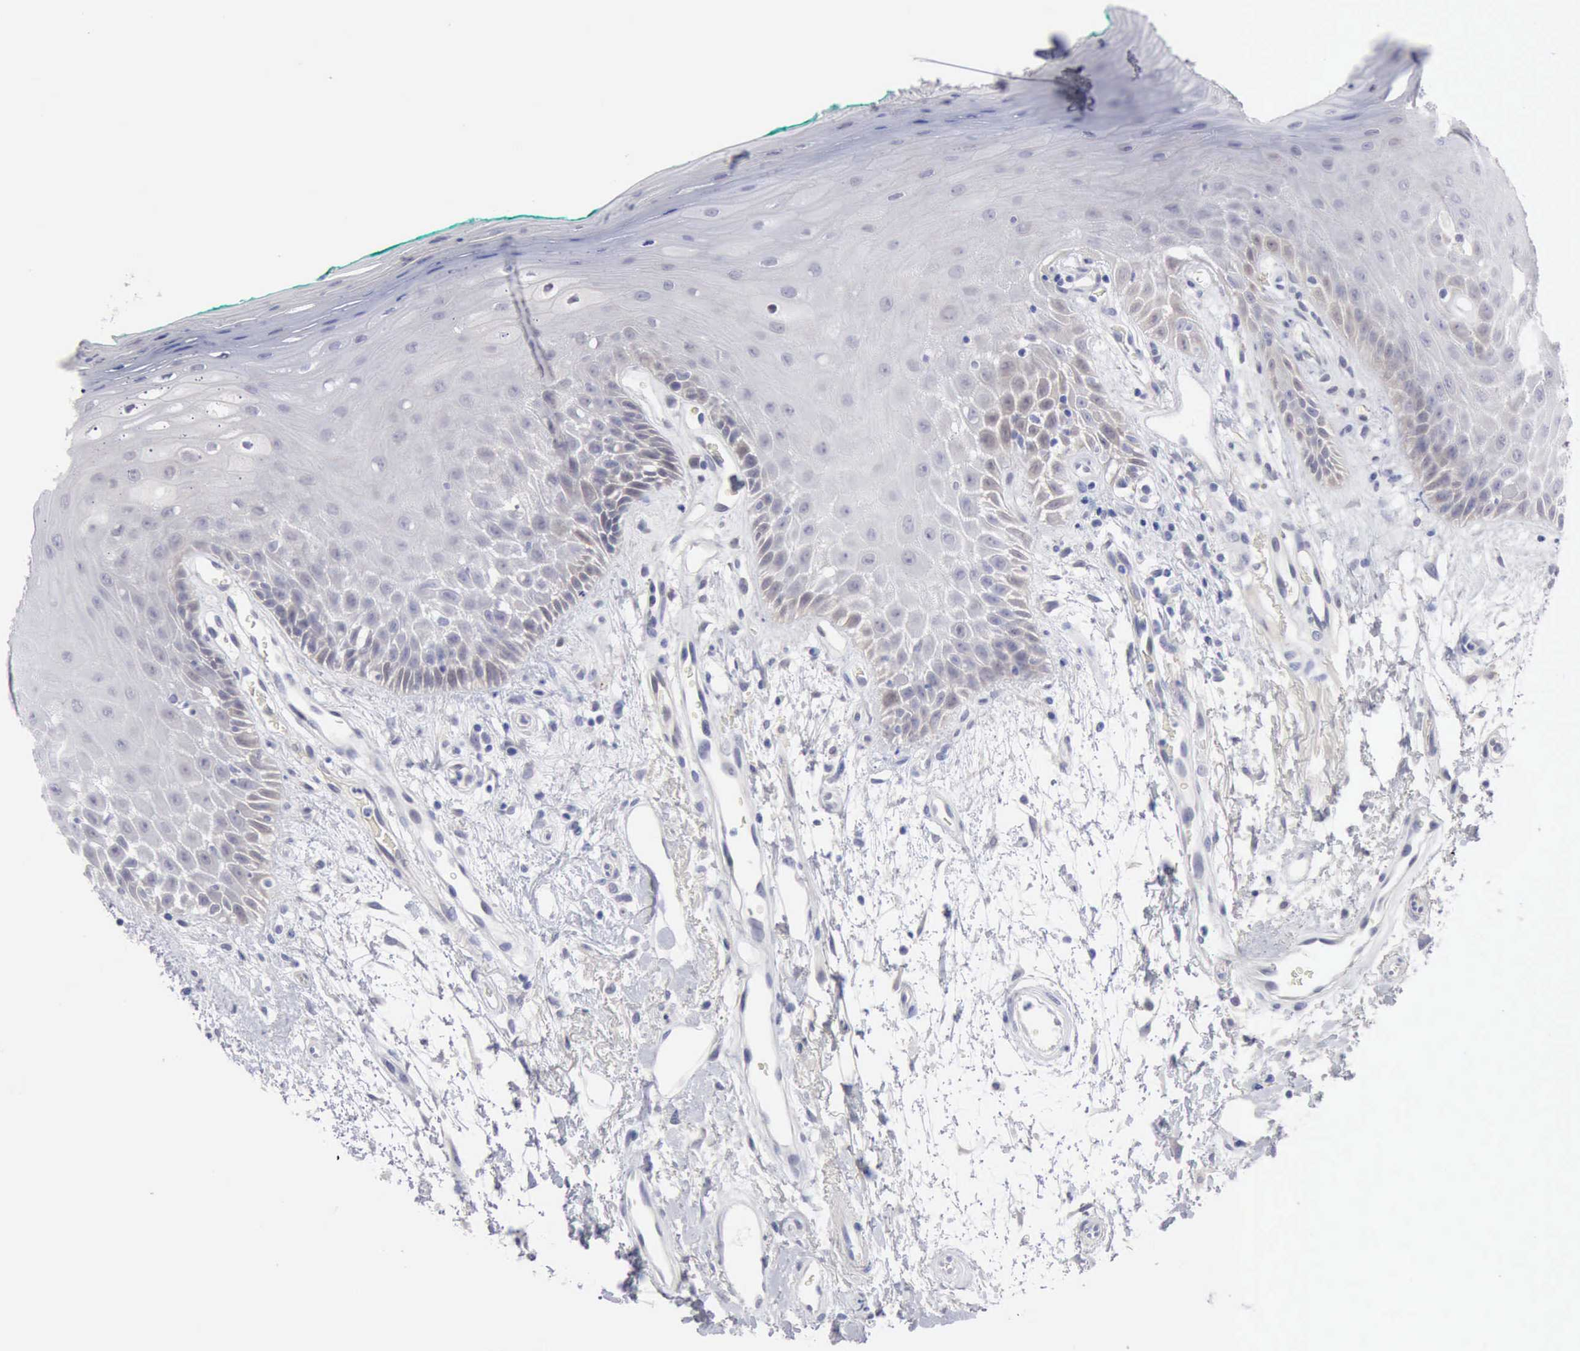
{"staining": {"intensity": "weak", "quantity": "<25%", "location": "cytoplasmic/membranous,nuclear"}, "tissue": "oral mucosa", "cell_type": "Squamous epithelial cells", "image_type": "normal", "snomed": [{"axis": "morphology", "description": "Normal tissue, NOS"}, {"axis": "morphology", "description": "Squamous cell carcinoma, NOS"}, {"axis": "topography", "description": "Skeletal muscle"}, {"axis": "topography", "description": "Oral tissue"}, {"axis": "topography", "description": "Head-Neck"}], "caption": "IHC histopathology image of benign human oral mucosa stained for a protein (brown), which reveals no expression in squamous epithelial cells.", "gene": "PTGR2", "patient": {"sex": "female", "age": 84}}